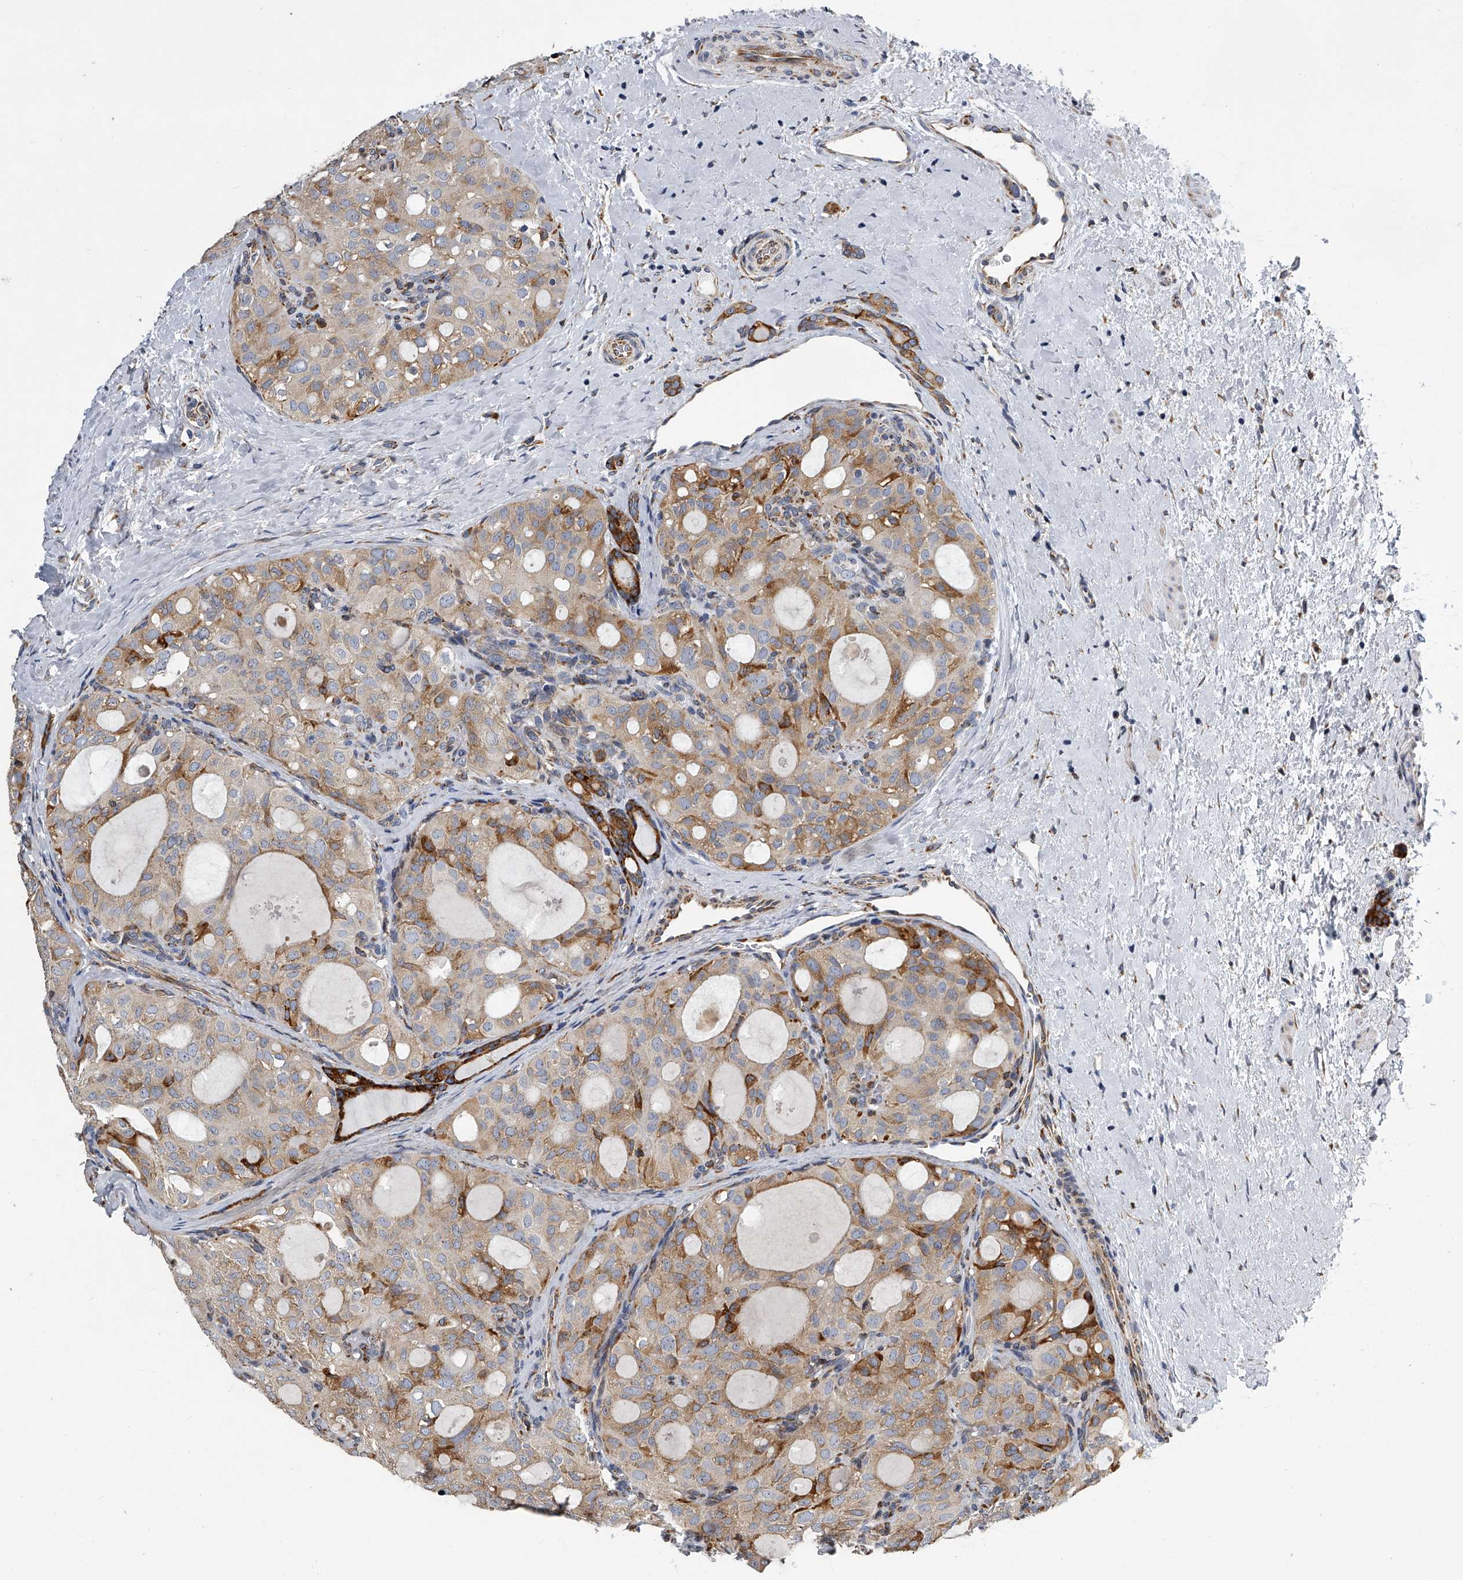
{"staining": {"intensity": "moderate", "quantity": "<25%", "location": "cytoplasmic/membranous"}, "tissue": "thyroid cancer", "cell_type": "Tumor cells", "image_type": "cancer", "snomed": [{"axis": "morphology", "description": "Follicular adenoma carcinoma, NOS"}, {"axis": "topography", "description": "Thyroid gland"}], "caption": "Protein expression analysis of human thyroid cancer reveals moderate cytoplasmic/membranous positivity in about <25% of tumor cells.", "gene": "TMEM63C", "patient": {"sex": "male", "age": 75}}